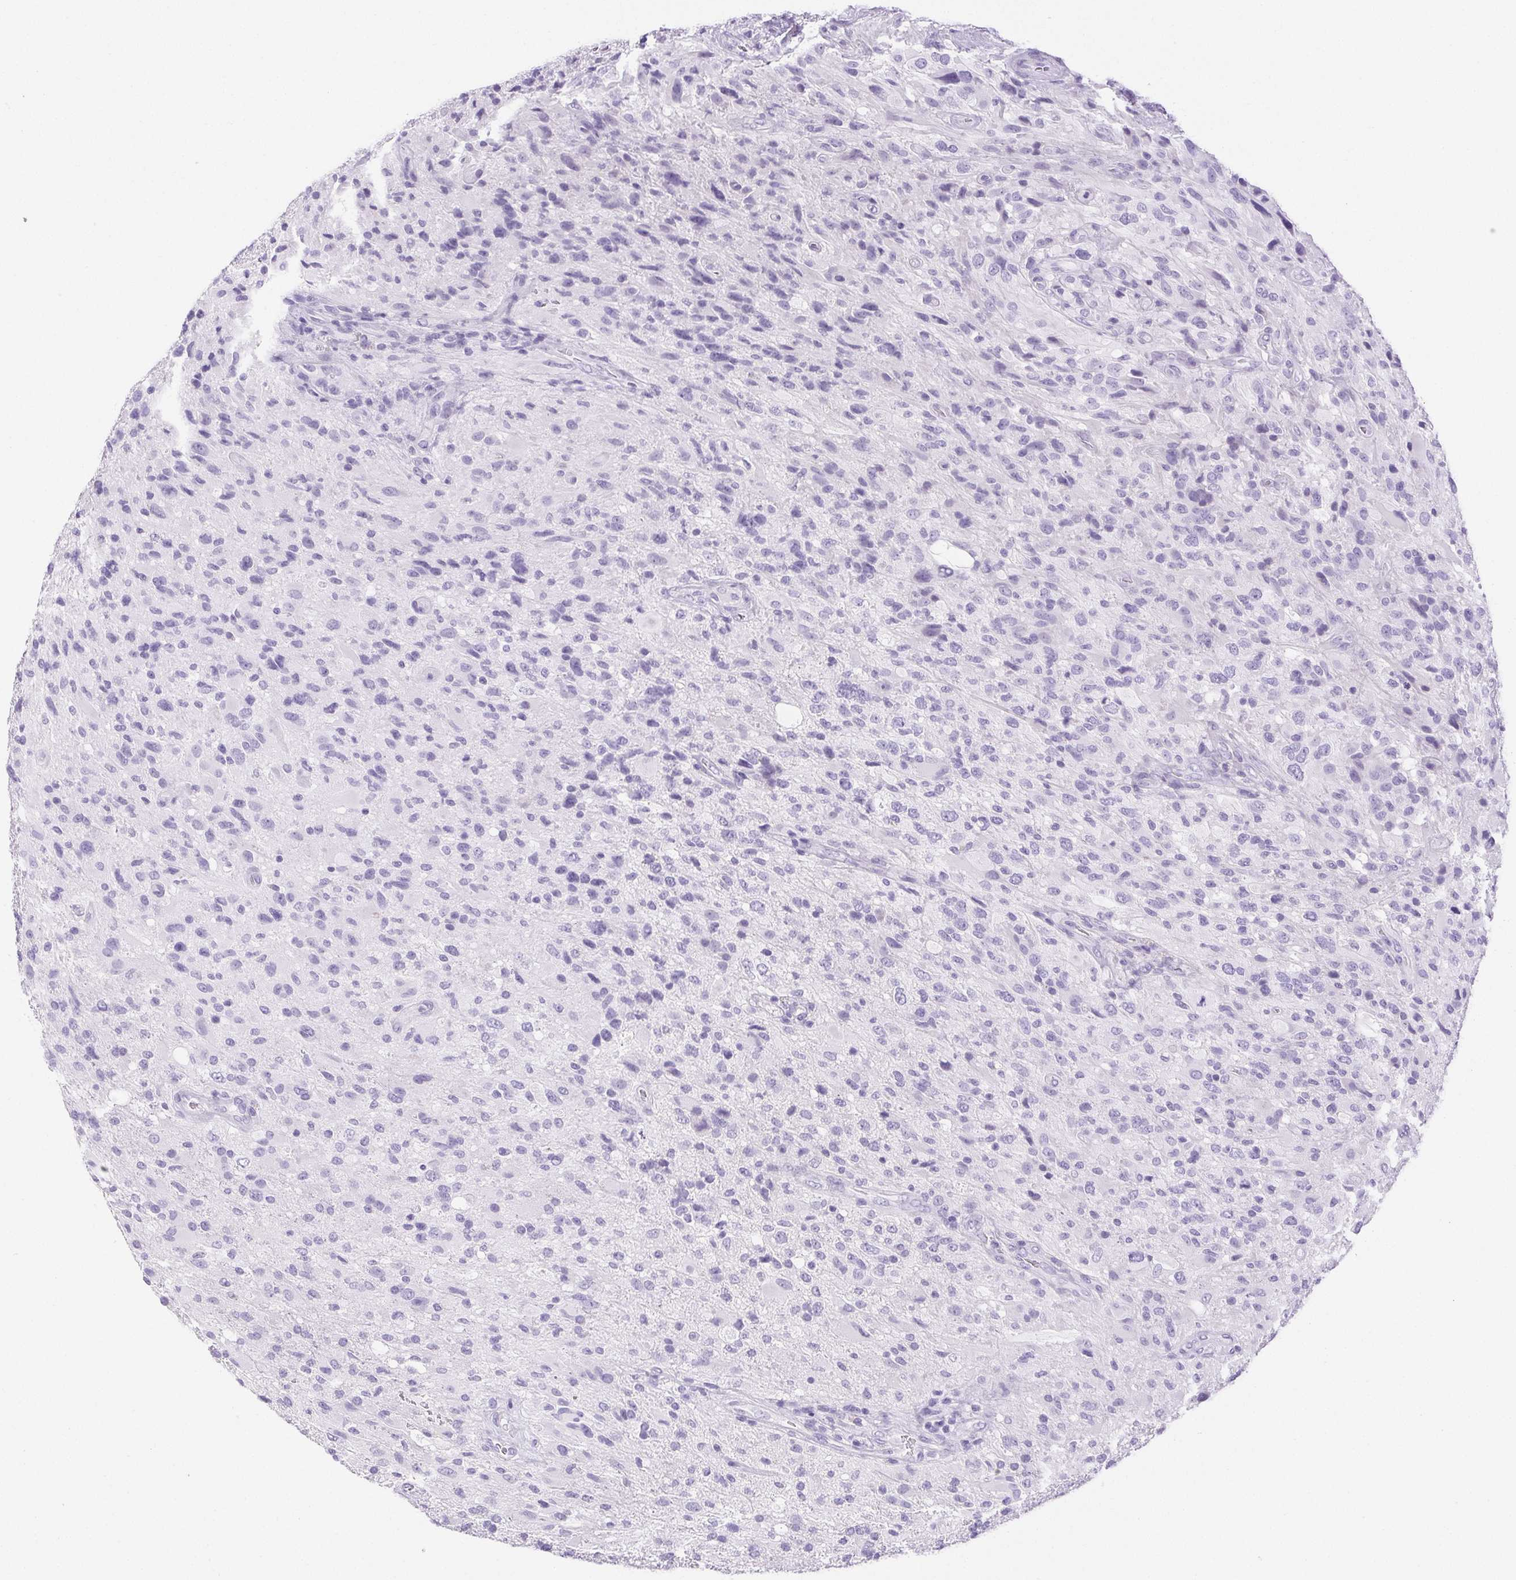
{"staining": {"intensity": "negative", "quantity": "none", "location": "none"}, "tissue": "glioma", "cell_type": "Tumor cells", "image_type": "cancer", "snomed": [{"axis": "morphology", "description": "Glioma, malignant, High grade"}, {"axis": "topography", "description": "Brain"}], "caption": "IHC histopathology image of human malignant glioma (high-grade) stained for a protein (brown), which demonstrates no expression in tumor cells.", "gene": "HLA-G", "patient": {"sex": "male", "age": 53}}